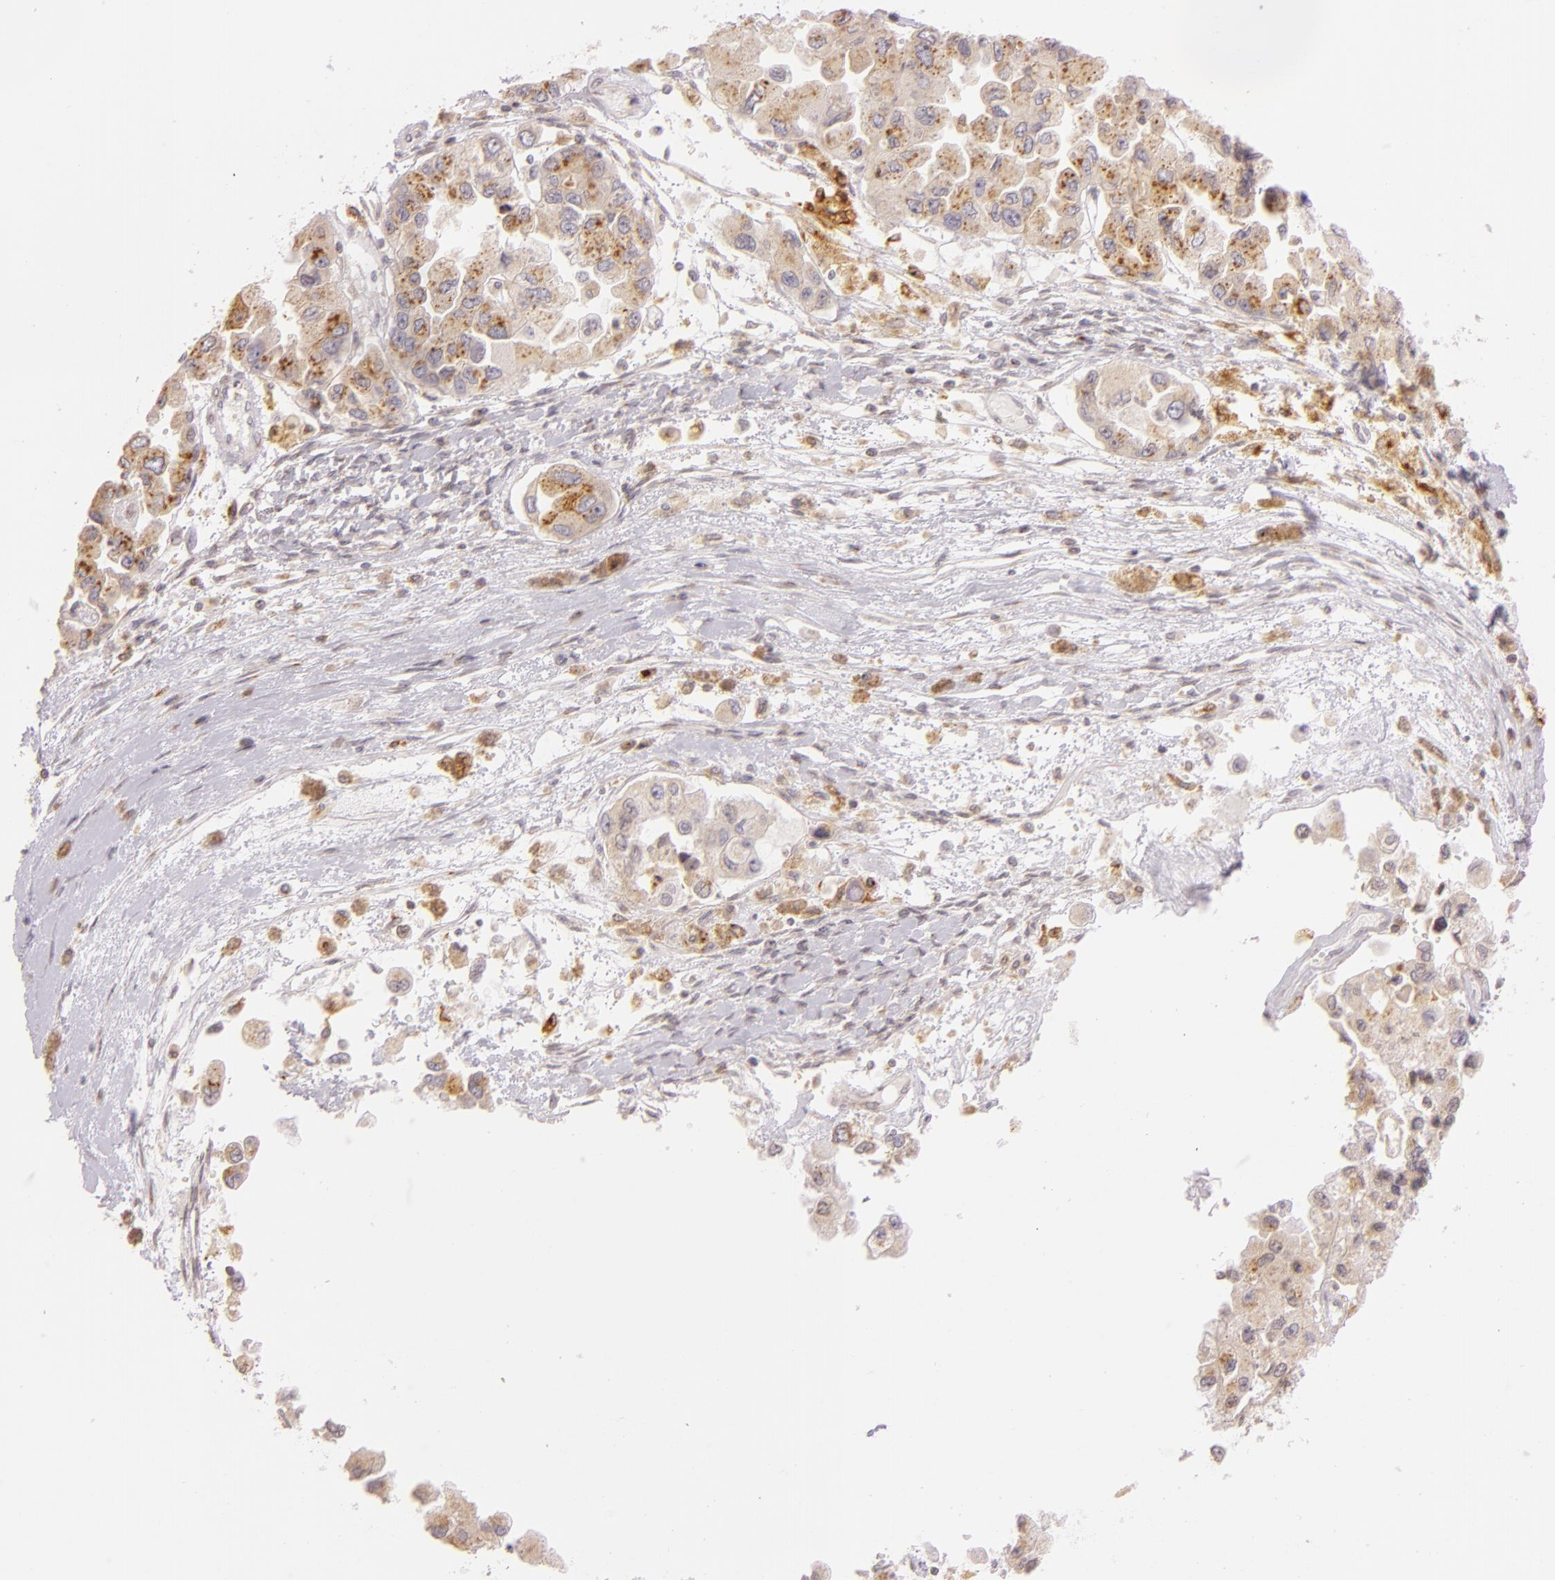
{"staining": {"intensity": "moderate", "quantity": ">75%", "location": "cytoplasmic/membranous"}, "tissue": "ovarian cancer", "cell_type": "Tumor cells", "image_type": "cancer", "snomed": [{"axis": "morphology", "description": "Cystadenocarcinoma, serous, NOS"}, {"axis": "topography", "description": "Ovary"}], "caption": "Ovarian serous cystadenocarcinoma stained with a brown dye exhibits moderate cytoplasmic/membranous positive staining in approximately >75% of tumor cells.", "gene": "LGMN", "patient": {"sex": "female", "age": 84}}